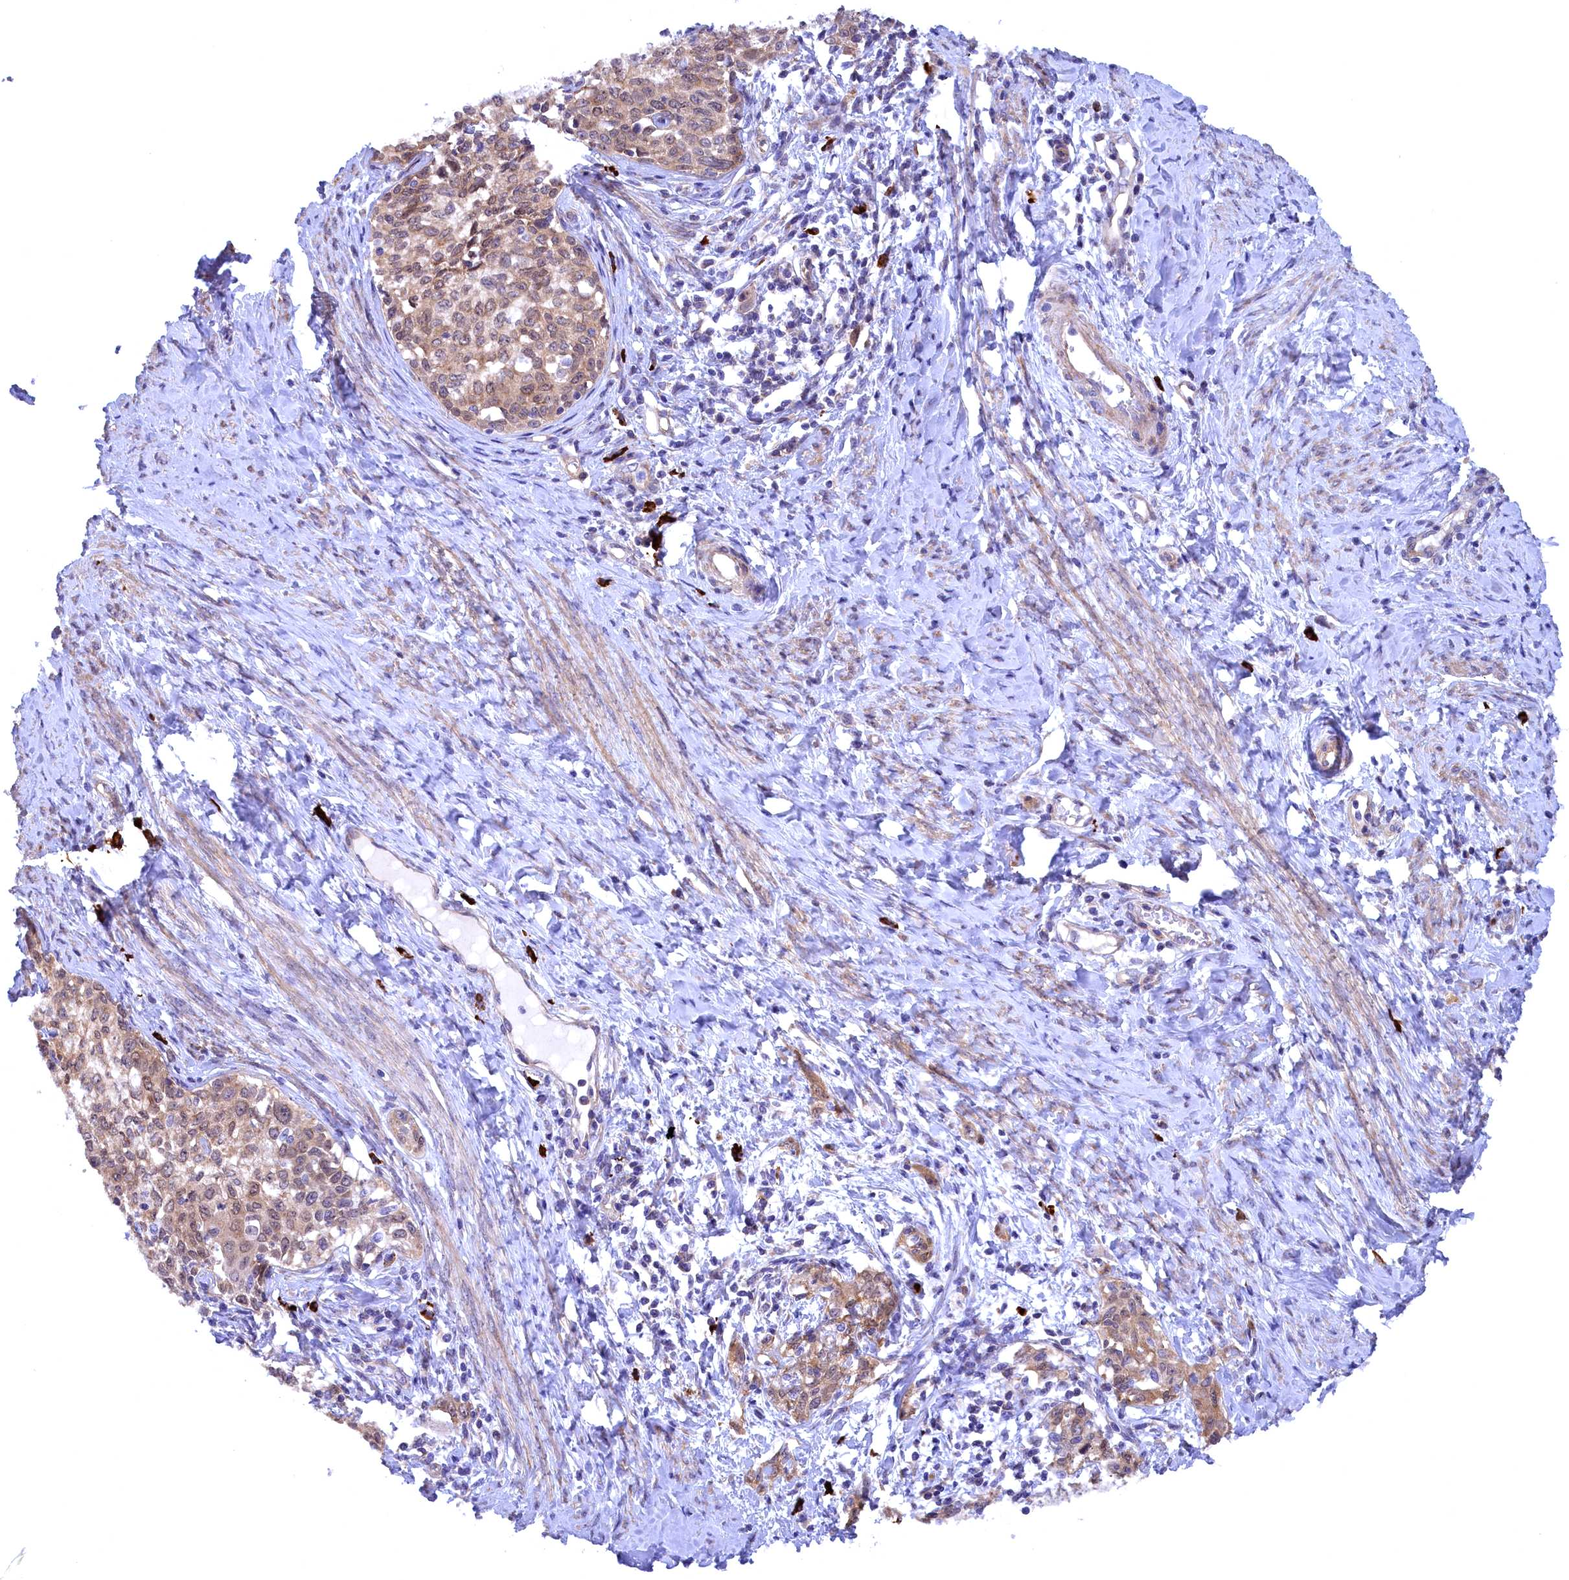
{"staining": {"intensity": "weak", "quantity": ">75%", "location": "cytoplasmic/membranous"}, "tissue": "cervical cancer", "cell_type": "Tumor cells", "image_type": "cancer", "snomed": [{"axis": "morphology", "description": "Squamous cell carcinoma, NOS"}, {"axis": "morphology", "description": "Adenocarcinoma, NOS"}, {"axis": "topography", "description": "Cervix"}], "caption": "Immunohistochemistry photomicrograph of human adenocarcinoma (cervical) stained for a protein (brown), which displays low levels of weak cytoplasmic/membranous staining in about >75% of tumor cells.", "gene": "JPT2", "patient": {"sex": "female", "age": 52}}